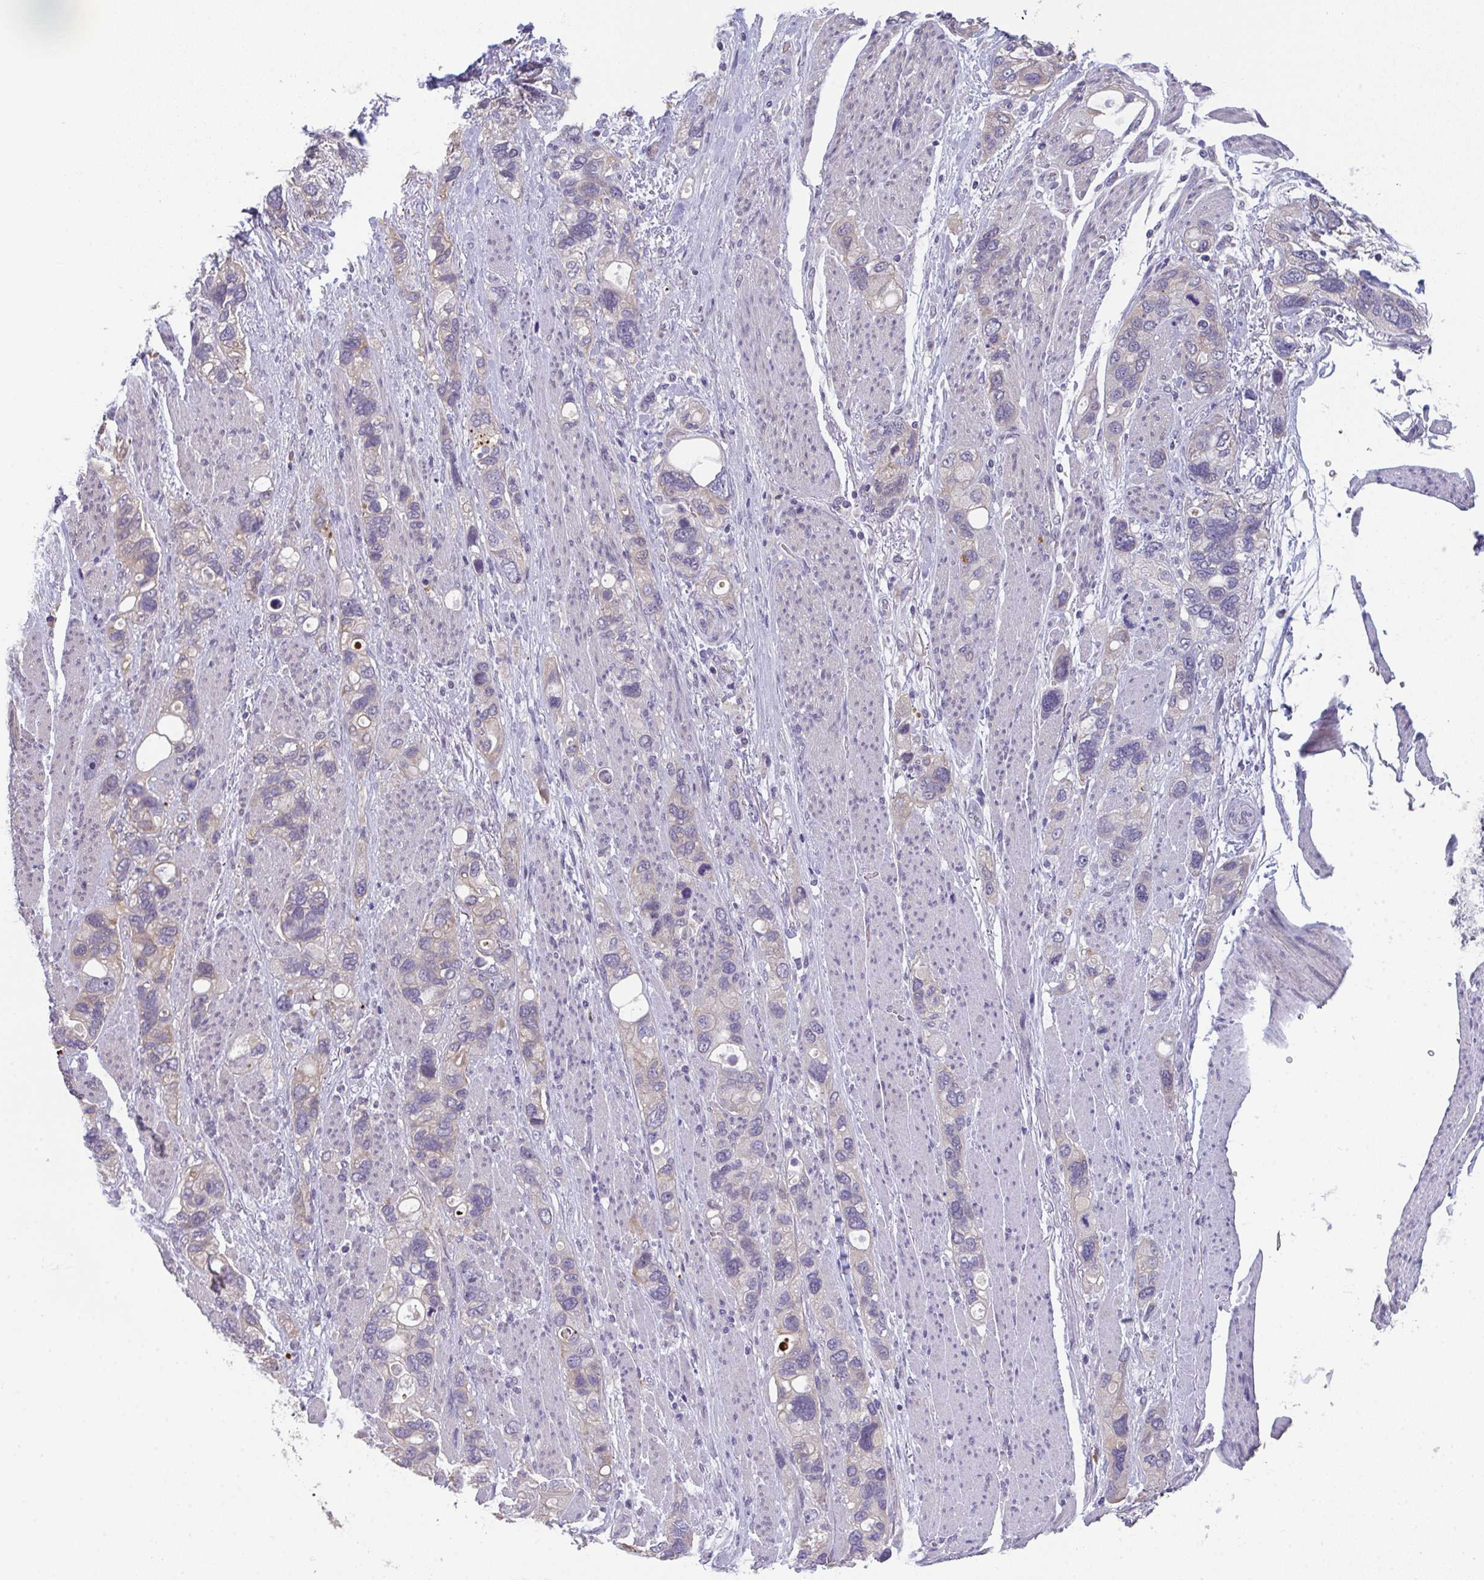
{"staining": {"intensity": "weak", "quantity": "<25%", "location": "cytoplasmic/membranous"}, "tissue": "stomach cancer", "cell_type": "Tumor cells", "image_type": "cancer", "snomed": [{"axis": "morphology", "description": "Adenocarcinoma, NOS"}, {"axis": "topography", "description": "Stomach, upper"}], "caption": "Protein analysis of adenocarcinoma (stomach) reveals no significant staining in tumor cells. Brightfield microscopy of immunohistochemistry stained with DAB (3,3'-diaminobenzidine) (brown) and hematoxylin (blue), captured at high magnification.", "gene": "RIOK1", "patient": {"sex": "female", "age": 81}}